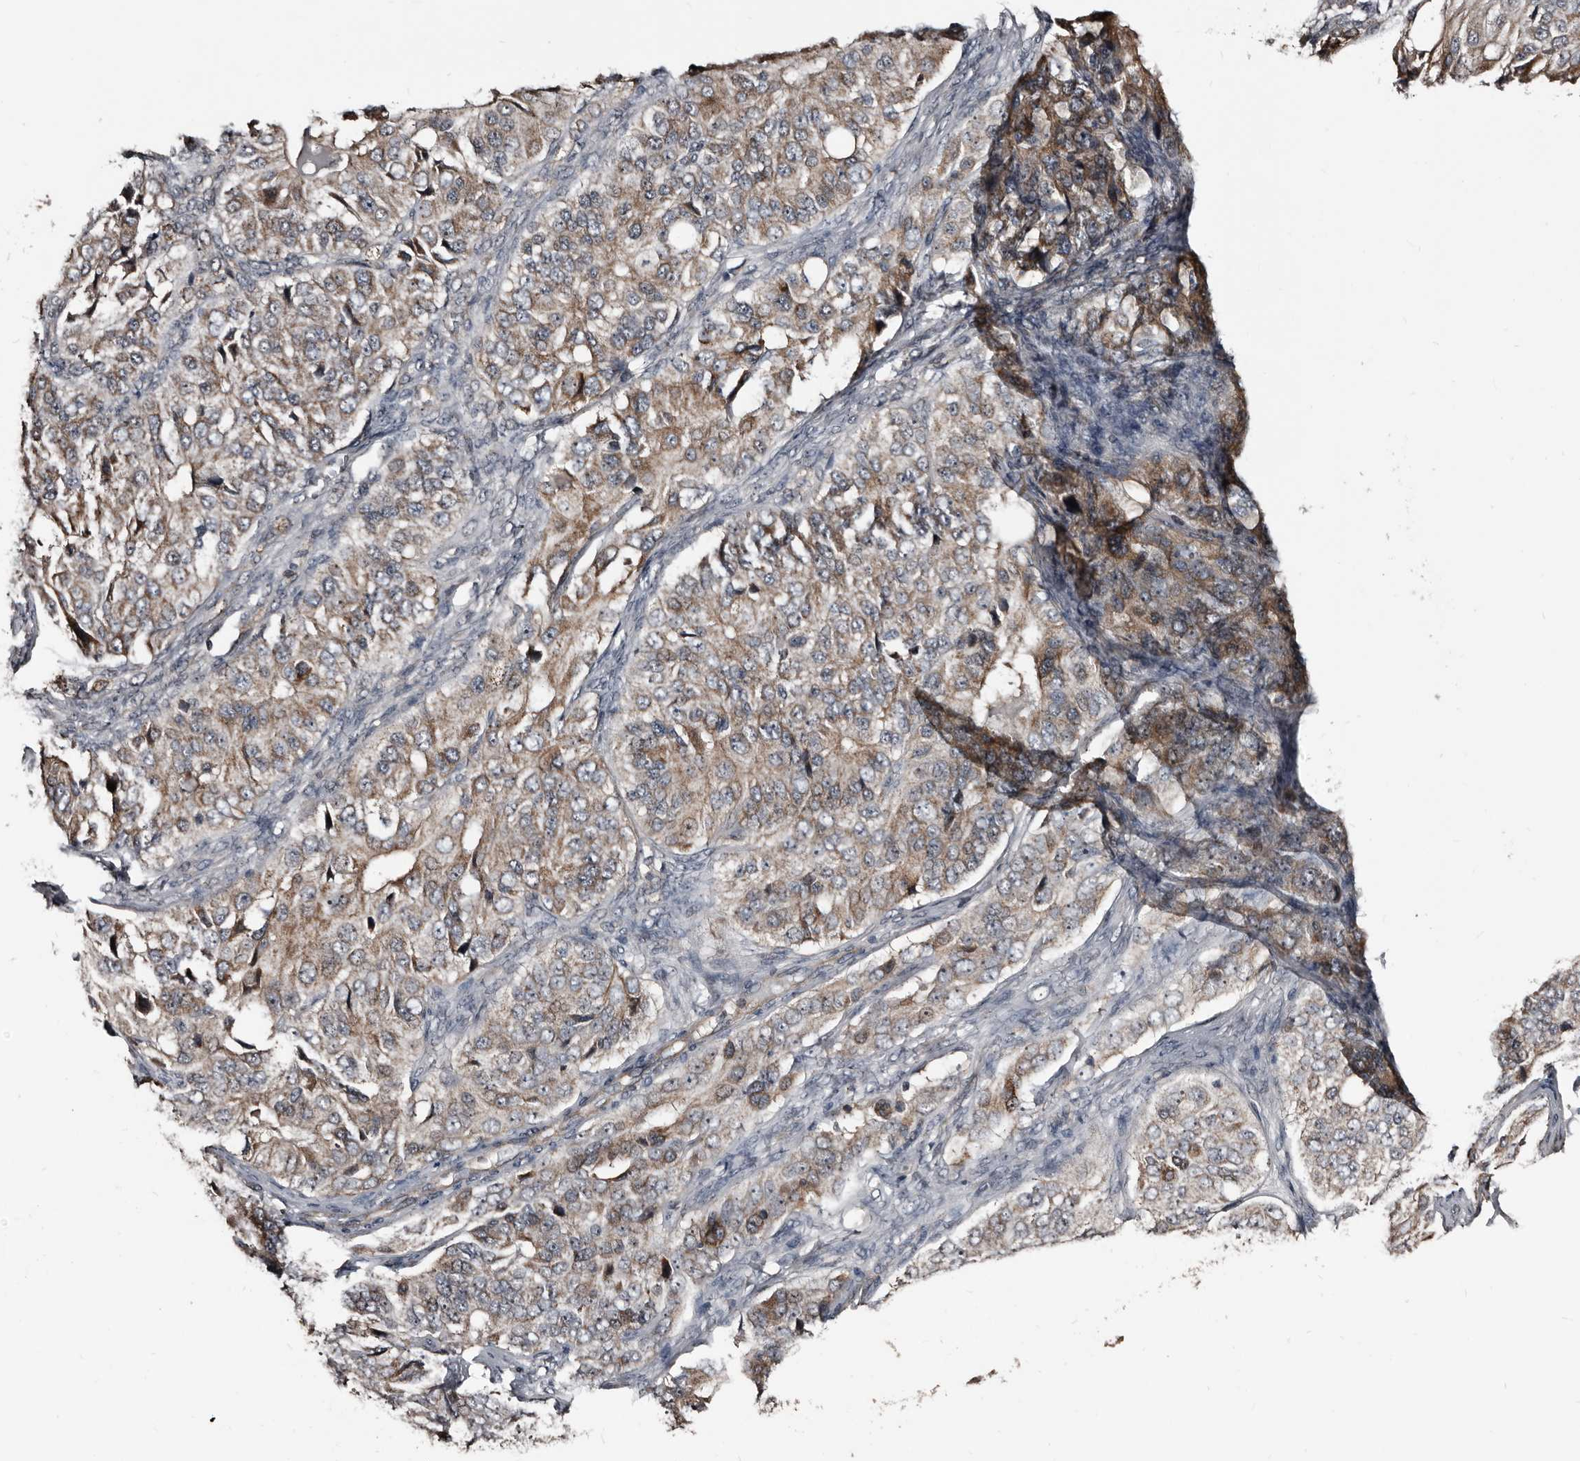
{"staining": {"intensity": "weak", "quantity": "25%-75%", "location": "cytoplasmic/membranous"}, "tissue": "ovarian cancer", "cell_type": "Tumor cells", "image_type": "cancer", "snomed": [{"axis": "morphology", "description": "Carcinoma, endometroid"}, {"axis": "topography", "description": "Ovary"}], "caption": "This is a photomicrograph of IHC staining of ovarian cancer (endometroid carcinoma), which shows weak staining in the cytoplasmic/membranous of tumor cells.", "gene": "DHPS", "patient": {"sex": "female", "age": 51}}